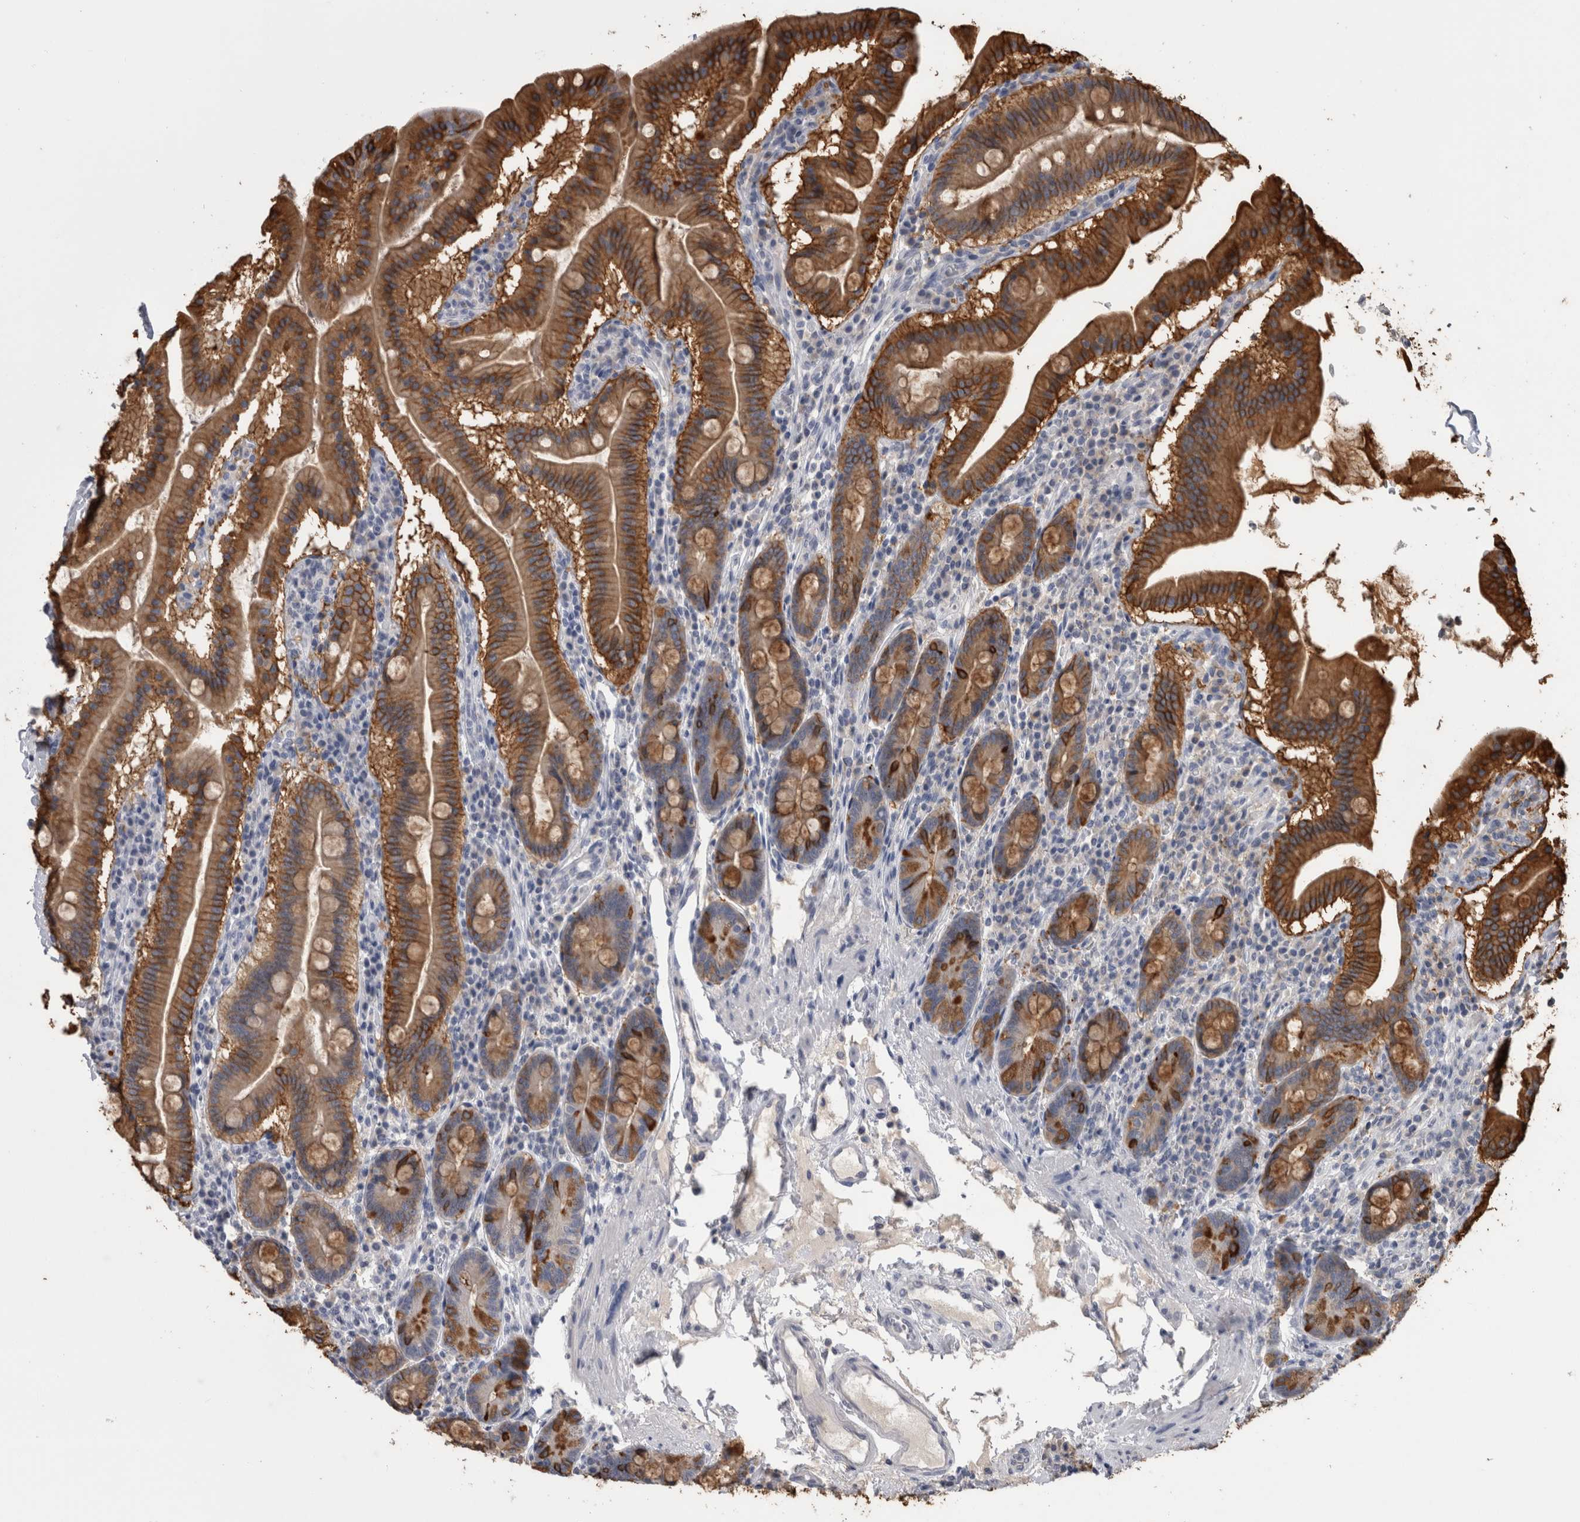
{"staining": {"intensity": "strong", "quantity": ">75%", "location": "cytoplasmic/membranous"}, "tissue": "duodenum", "cell_type": "Glandular cells", "image_type": "normal", "snomed": [{"axis": "morphology", "description": "Normal tissue, NOS"}, {"axis": "morphology", "description": "Adenocarcinoma, NOS"}, {"axis": "topography", "description": "Pancreas"}, {"axis": "topography", "description": "Duodenum"}], "caption": "Protein staining of normal duodenum displays strong cytoplasmic/membranous positivity in about >75% of glandular cells. The staining was performed using DAB to visualize the protein expression in brown, while the nuclei were stained in blue with hematoxylin (Magnification: 20x).", "gene": "ANXA13", "patient": {"sex": "male", "age": 50}}